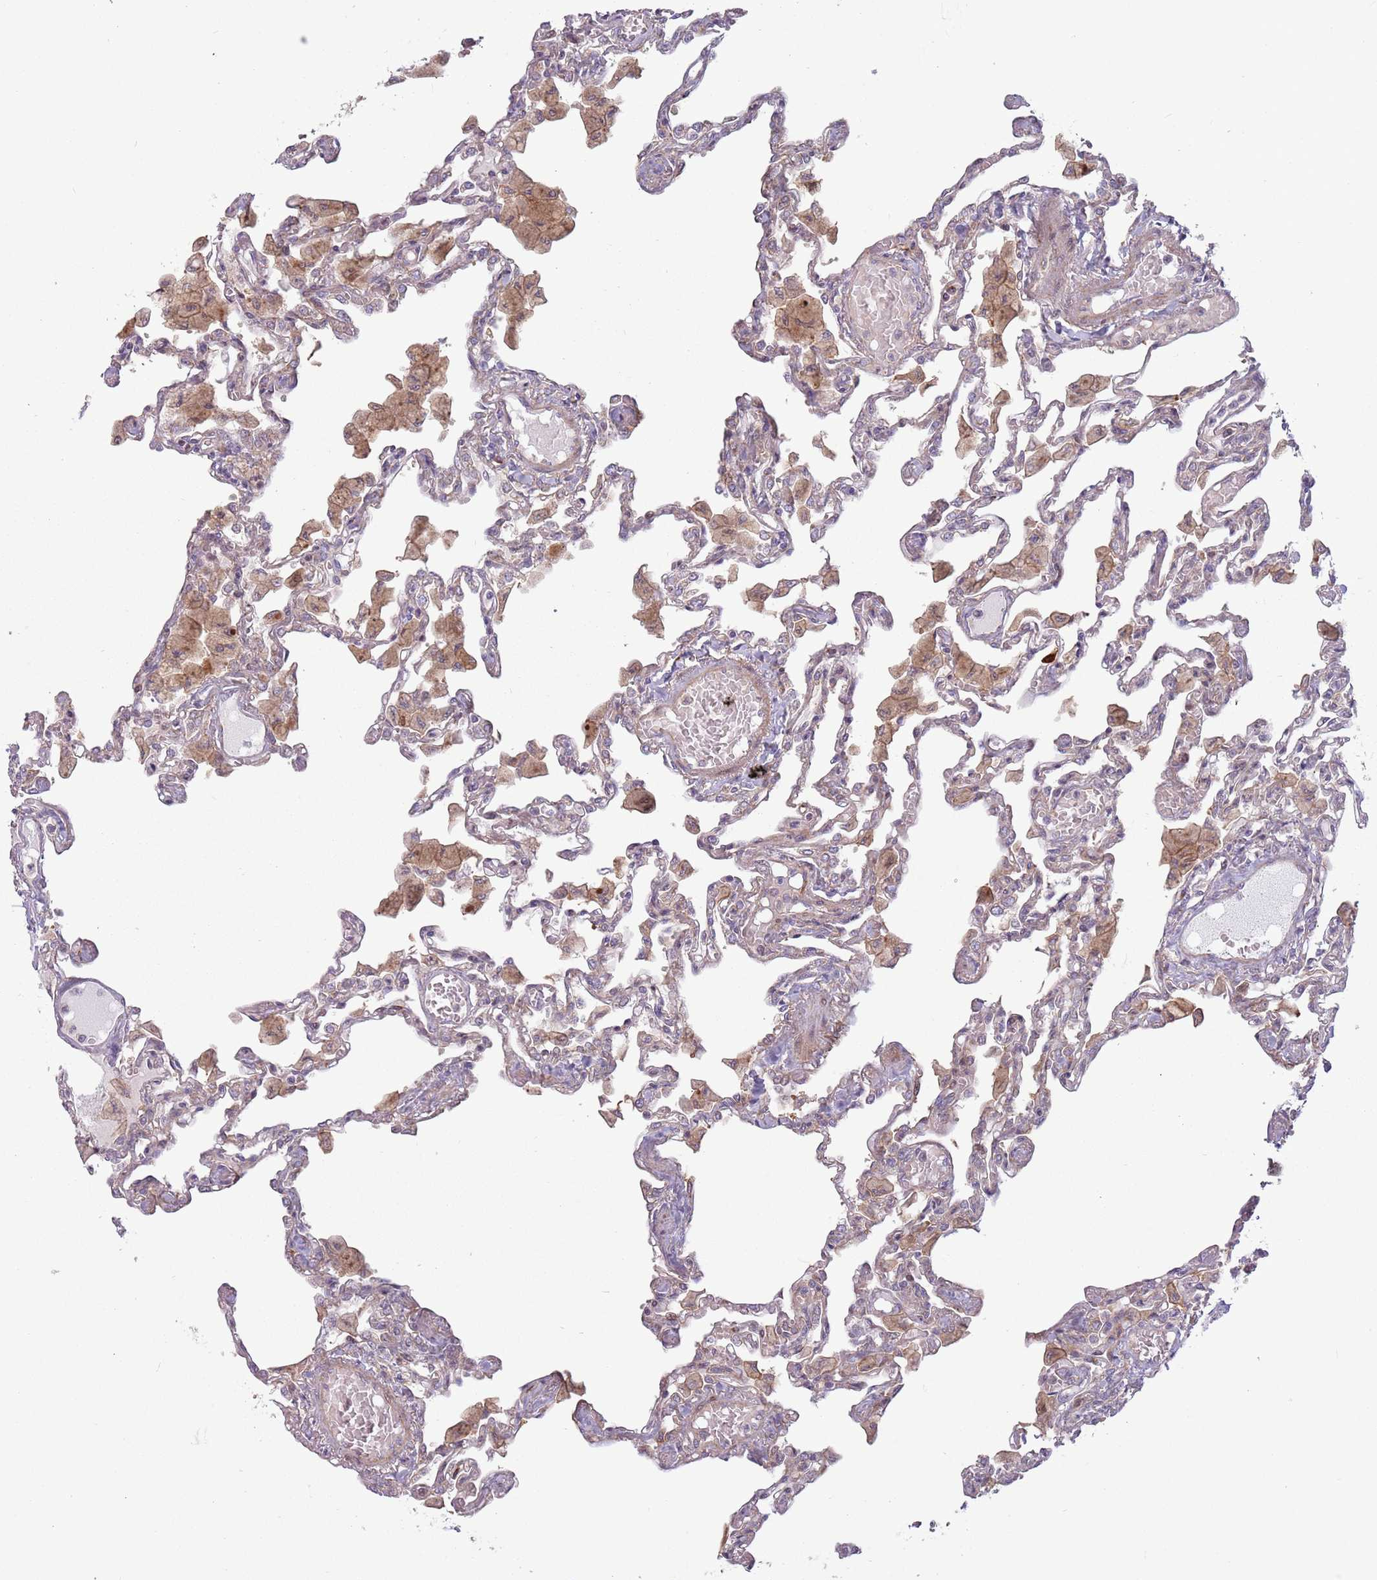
{"staining": {"intensity": "weak", "quantity": "<25%", "location": "cytoplasmic/membranous"}, "tissue": "lung", "cell_type": "Alveolar cells", "image_type": "normal", "snomed": [{"axis": "morphology", "description": "Normal tissue, NOS"}, {"axis": "topography", "description": "Bronchus"}, {"axis": "topography", "description": "Lung"}], "caption": "High magnification brightfield microscopy of unremarkable lung stained with DAB (brown) and counterstained with hematoxylin (blue): alveolar cells show no significant expression. (DAB (3,3'-diaminobenzidine) immunohistochemistry (IHC) visualized using brightfield microscopy, high magnification).", "gene": "CCDC150", "patient": {"sex": "female", "age": 49}}